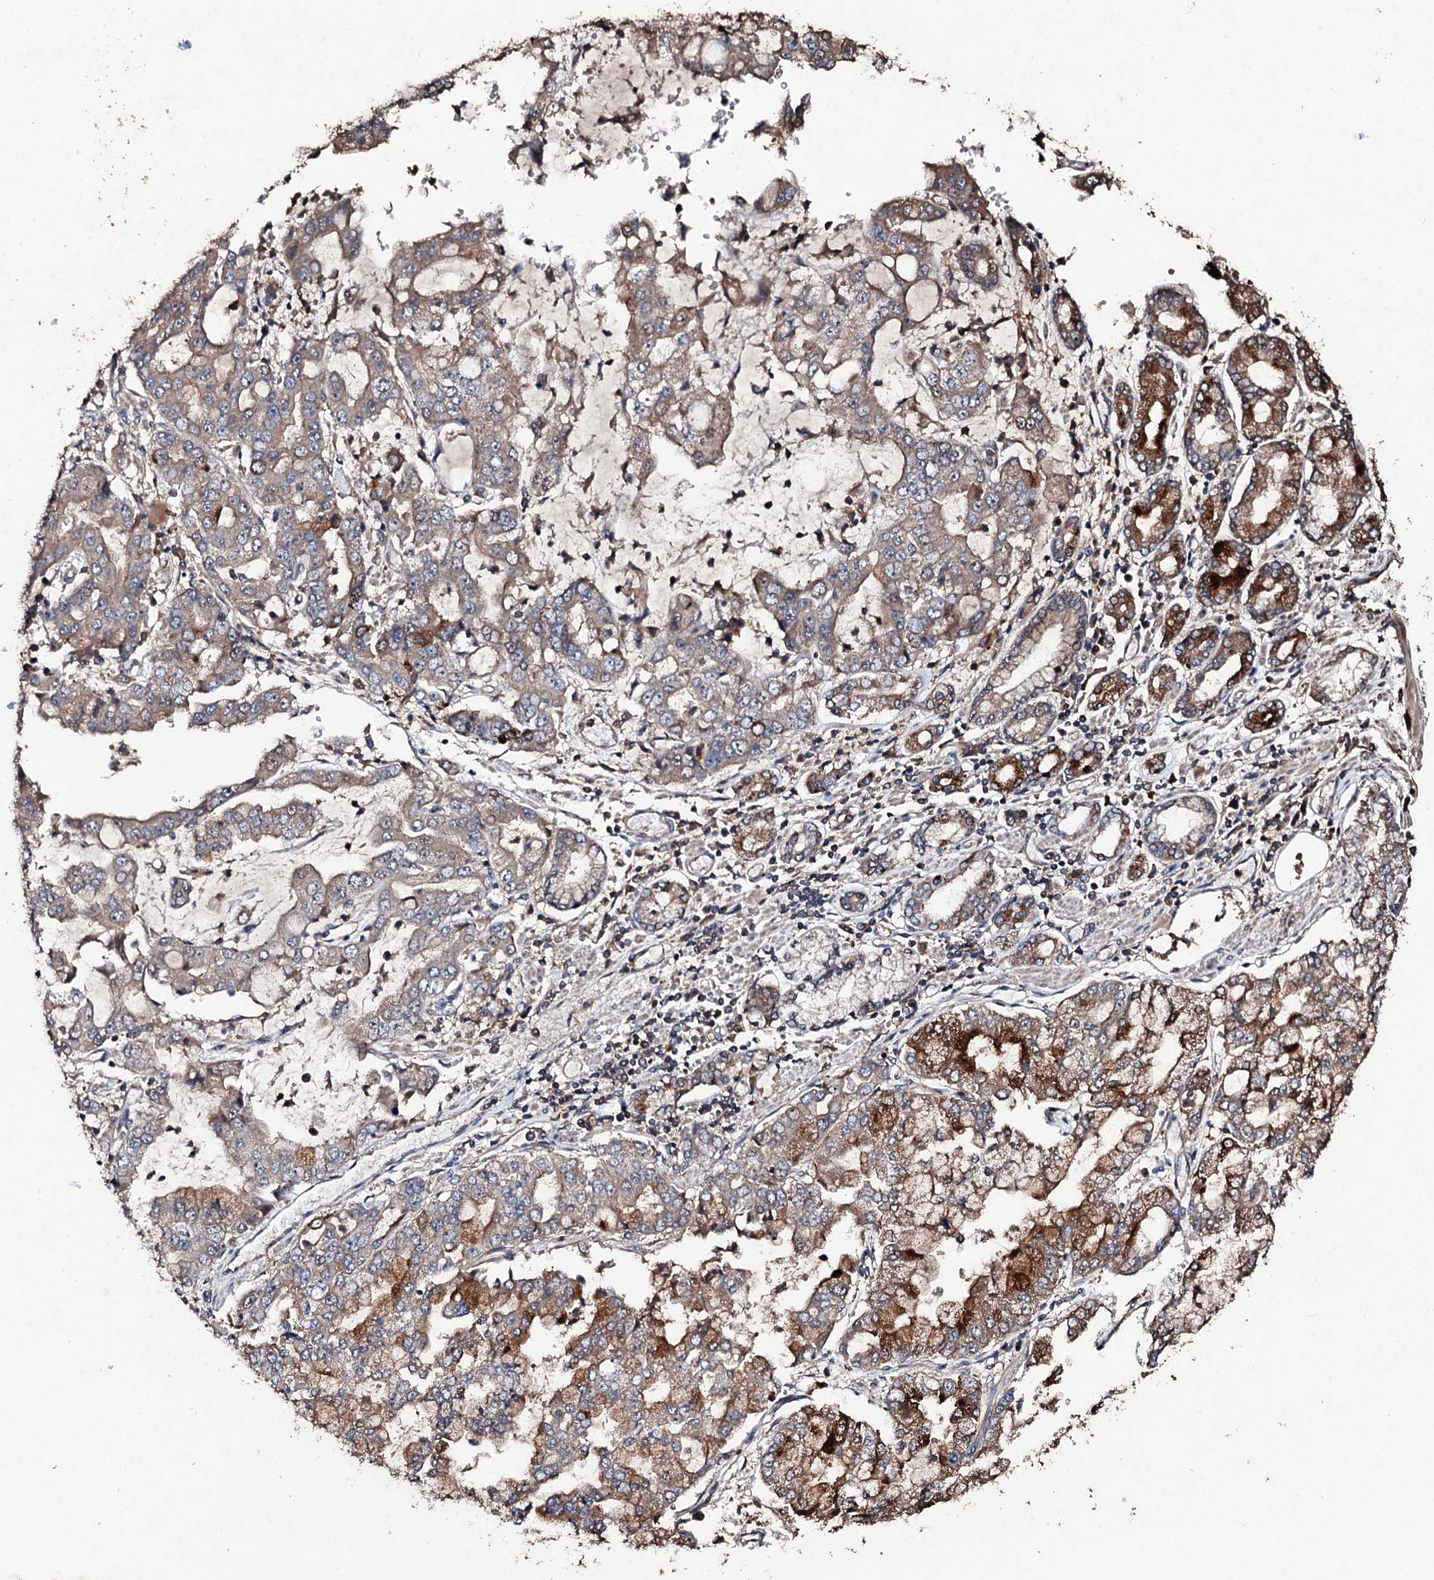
{"staining": {"intensity": "moderate", "quantity": "25%-75%", "location": "cytoplasmic/membranous"}, "tissue": "stomach cancer", "cell_type": "Tumor cells", "image_type": "cancer", "snomed": [{"axis": "morphology", "description": "Adenocarcinoma, NOS"}, {"axis": "topography", "description": "Stomach"}], "caption": "High-magnification brightfield microscopy of stomach cancer (adenocarcinoma) stained with DAB (brown) and counterstained with hematoxylin (blue). tumor cells exhibit moderate cytoplasmic/membranous positivity is seen in about25%-75% of cells.", "gene": "KERA", "patient": {"sex": "male", "age": 76}}